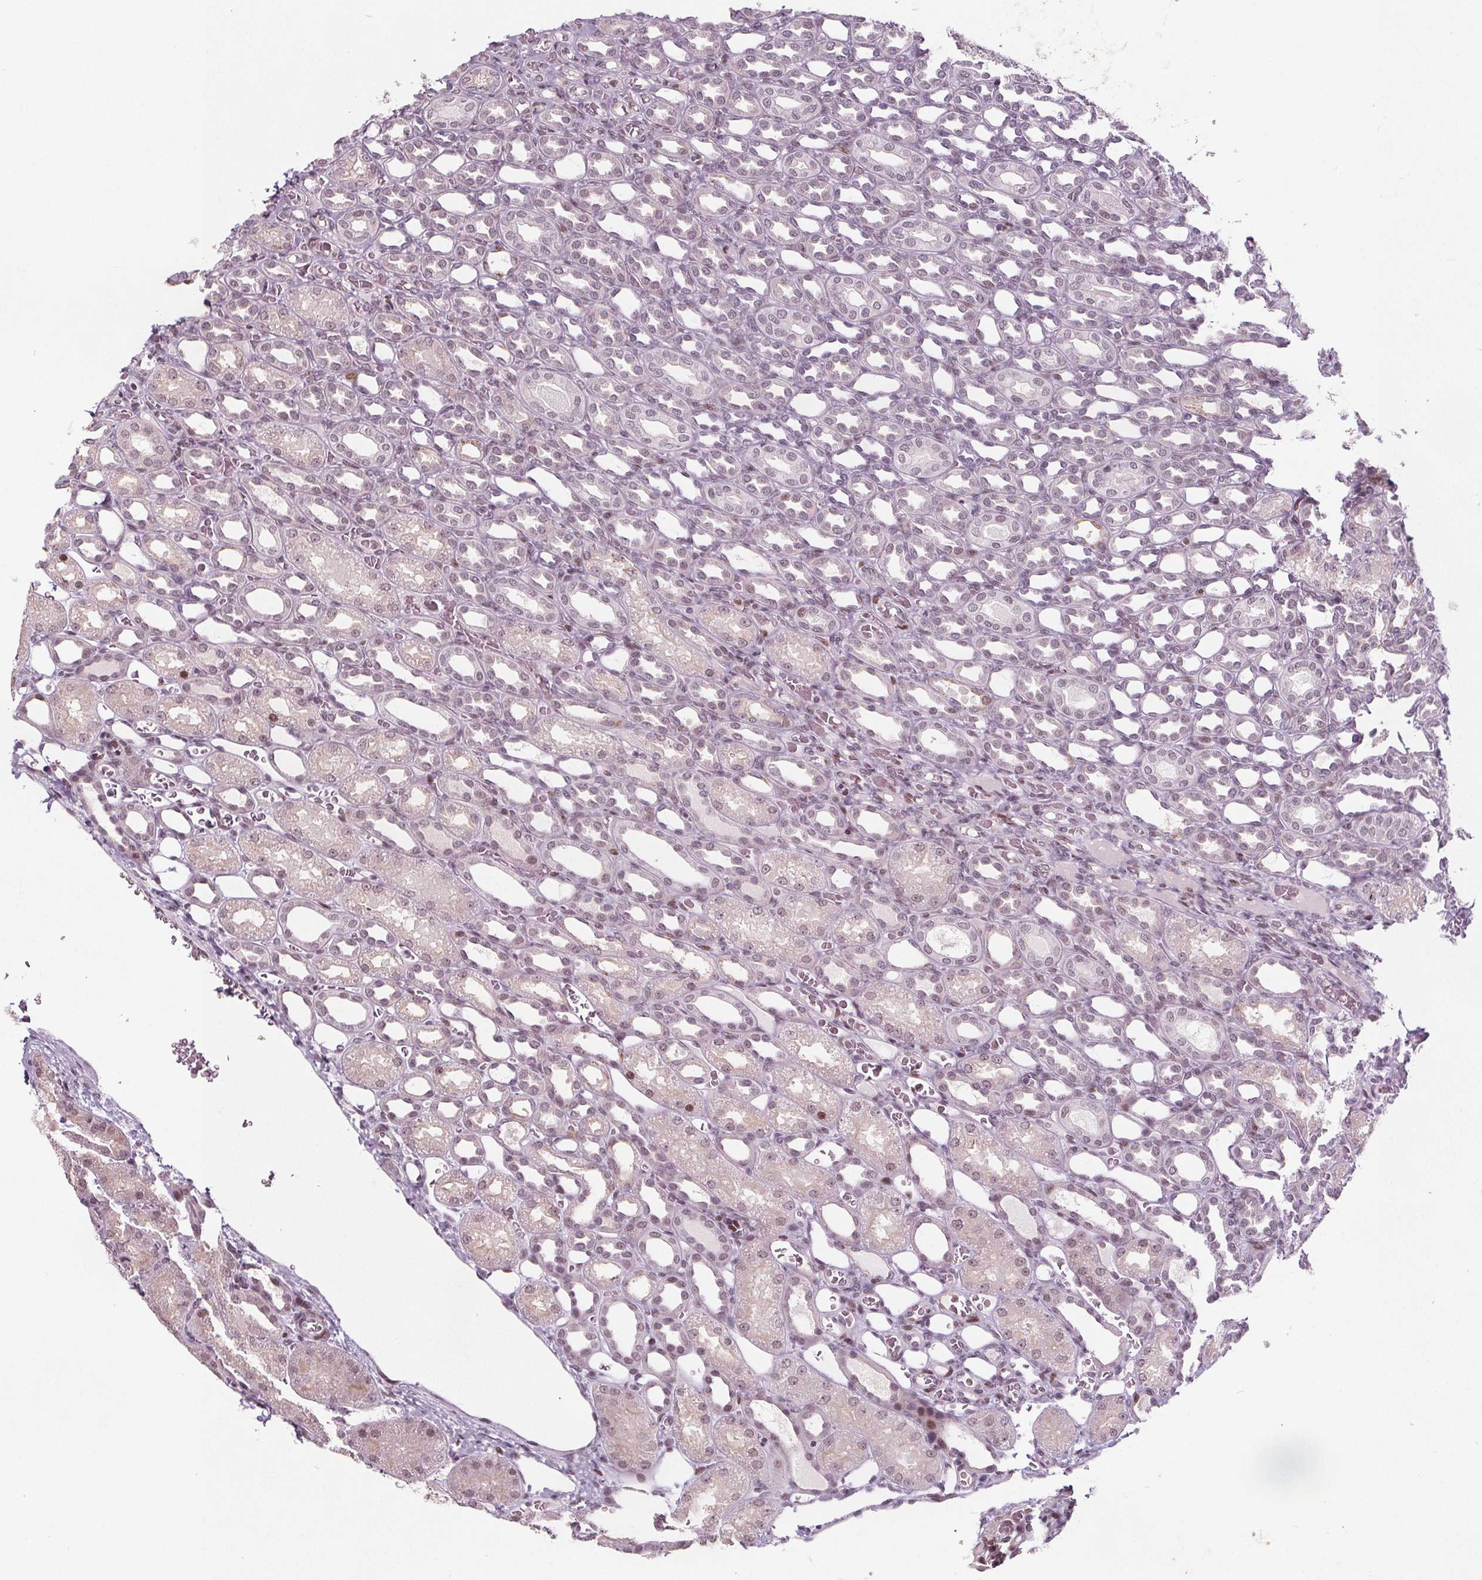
{"staining": {"intensity": "moderate", "quantity": "25%-75%", "location": "nuclear"}, "tissue": "kidney", "cell_type": "Cells in glomeruli", "image_type": "normal", "snomed": [{"axis": "morphology", "description": "Normal tissue, NOS"}, {"axis": "topography", "description": "Kidney"}], "caption": "A brown stain shows moderate nuclear positivity of a protein in cells in glomeruli of normal kidney.", "gene": "TAF6L", "patient": {"sex": "male", "age": 2}}